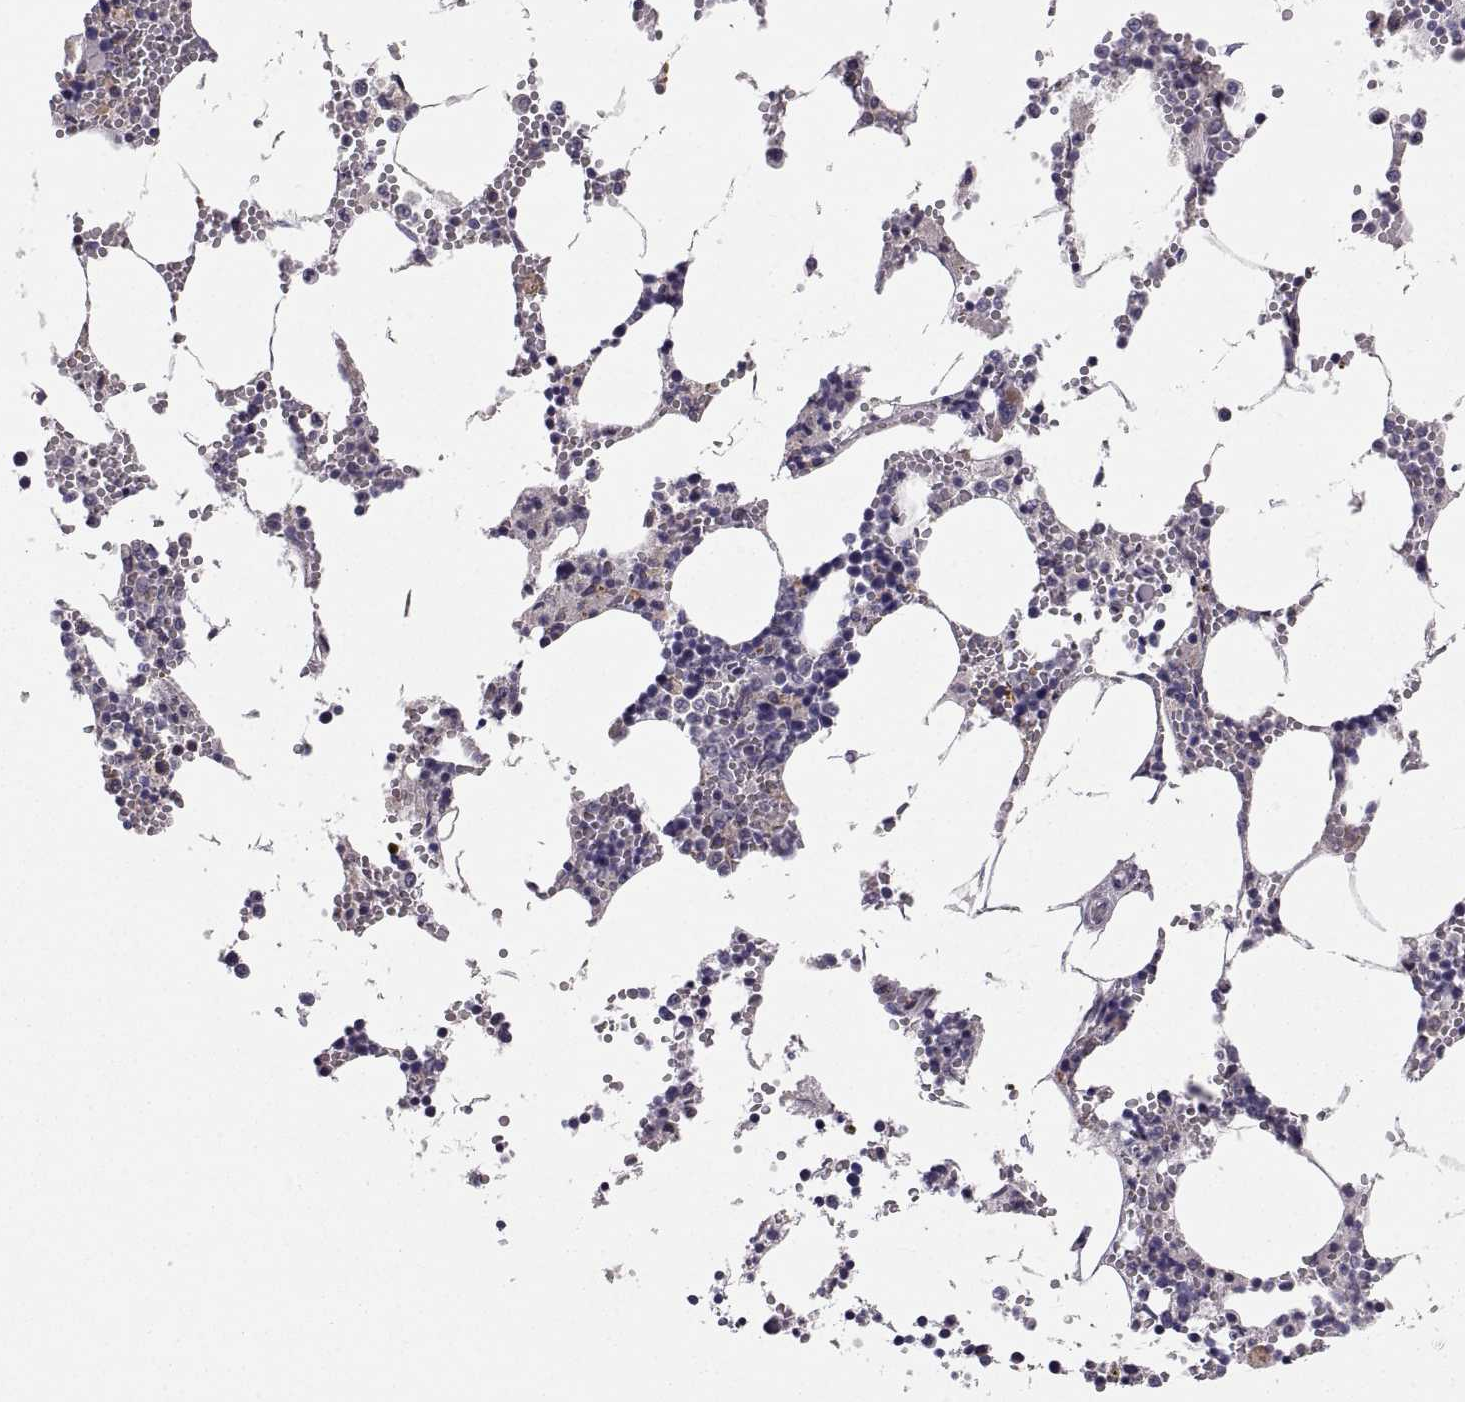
{"staining": {"intensity": "negative", "quantity": "none", "location": "none"}, "tissue": "bone marrow", "cell_type": "Hematopoietic cells", "image_type": "normal", "snomed": [{"axis": "morphology", "description": "Normal tissue, NOS"}, {"axis": "topography", "description": "Bone marrow"}], "caption": "Hematopoietic cells show no significant protein positivity in normal bone marrow. Nuclei are stained in blue.", "gene": "PLEKHB2", "patient": {"sex": "male", "age": 54}}